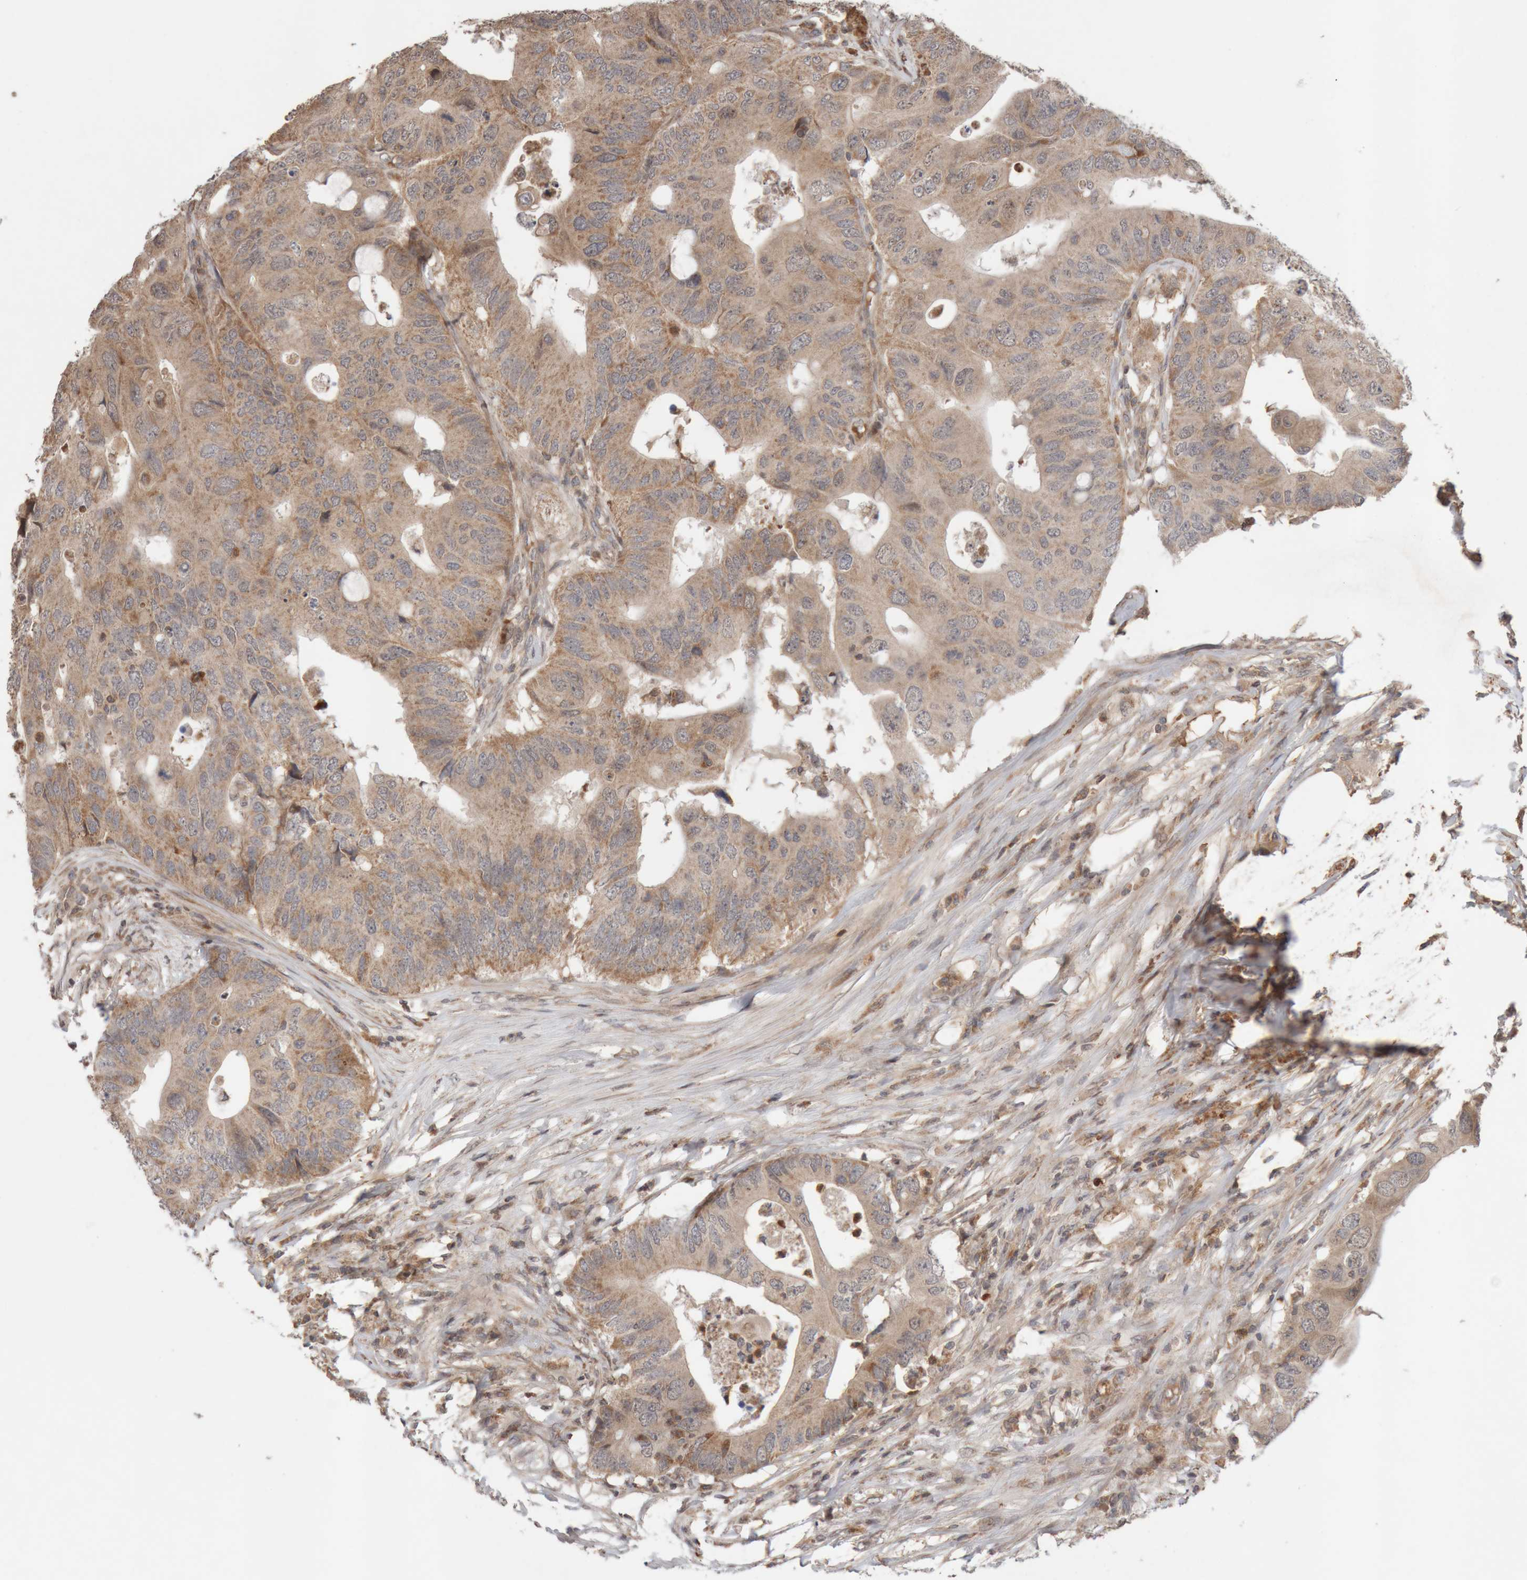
{"staining": {"intensity": "moderate", "quantity": ">75%", "location": "cytoplasmic/membranous"}, "tissue": "colorectal cancer", "cell_type": "Tumor cells", "image_type": "cancer", "snomed": [{"axis": "morphology", "description": "Adenocarcinoma, NOS"}, {"axis": "topography", "description": "Colon"}], "caption": "Brown immunohistochemical staining in human adenocarcinoma (colorectal) reveals moderate cytoplasmic/membranous positivity in approximately >75% of tumor cells. (Stains: DAB (3,3'-diaminobenzidine) in brown, nuclei in blue, Microscopy: brightfield microscopy at high magnification).", "gene": "KIF21B", "patient": {"sex": "male", "age": 71}}